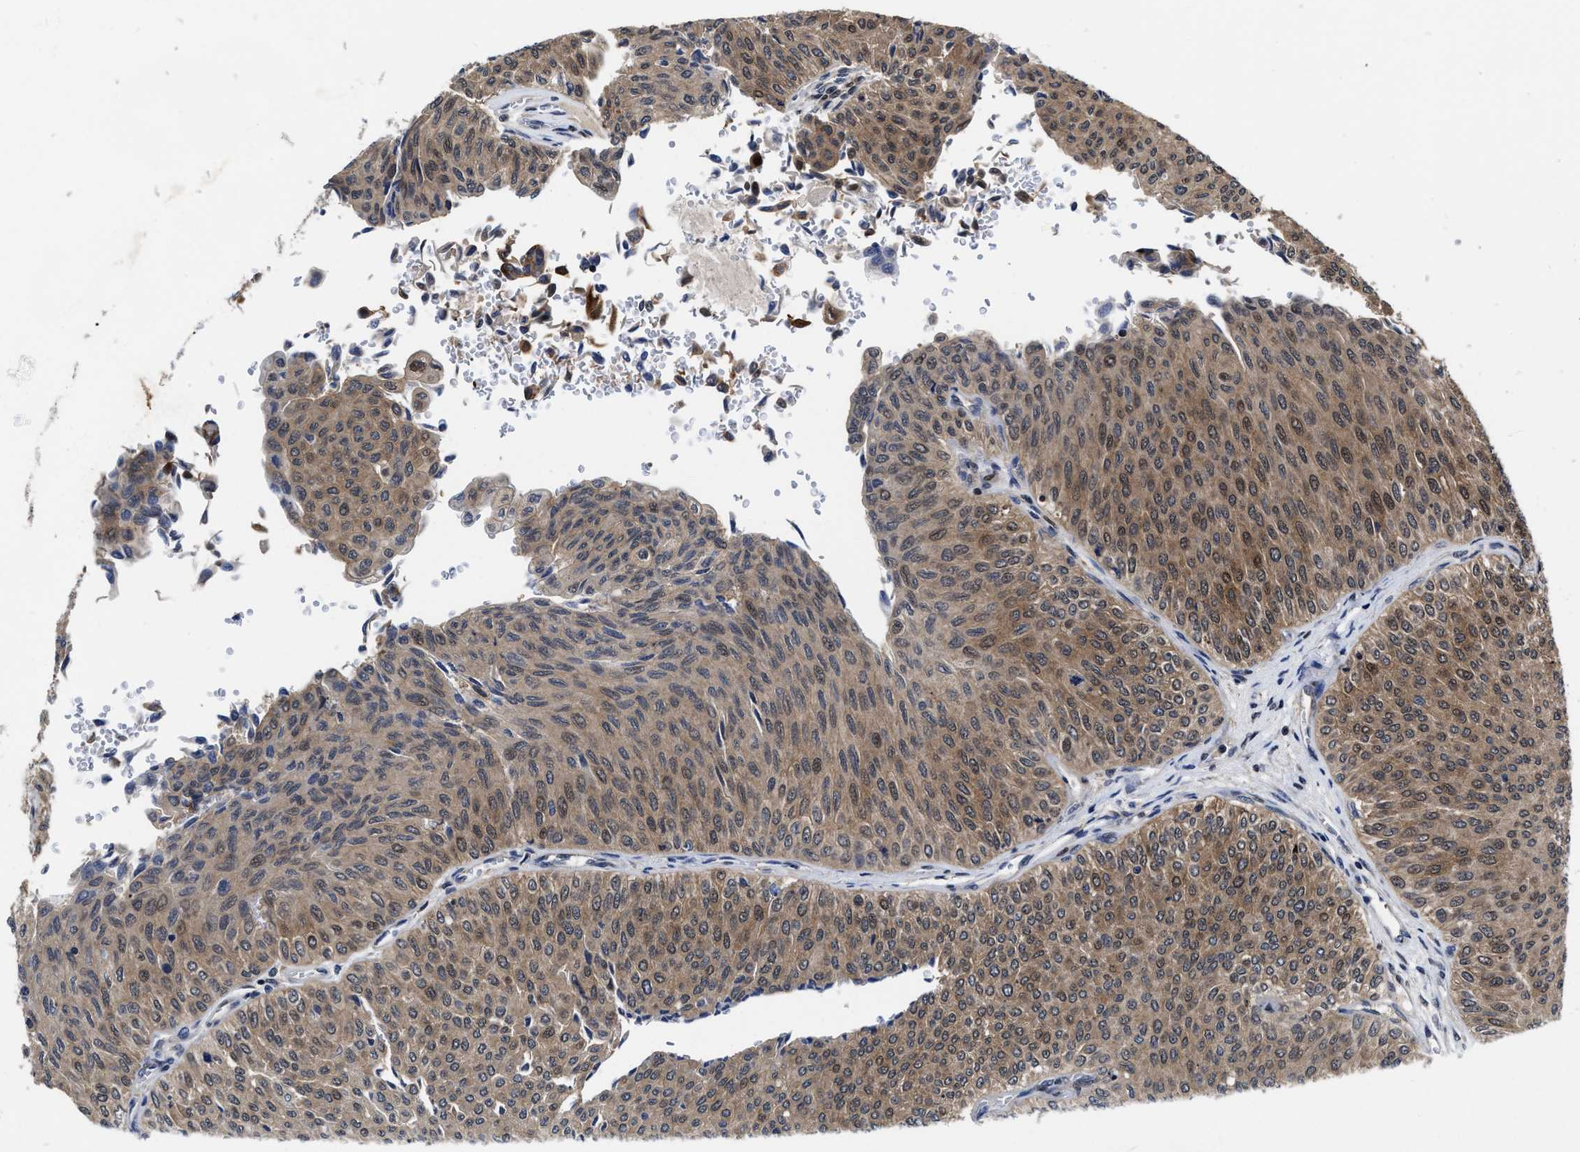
{"staining": {"intensity": "moderate", "quantity": ">75%", "location": "cytoplasmic/membranous,nuclear"}, "tissue": "urothelial cancer", "cell_type": "Tumor cells", "image_type": "cancer", "snomed": [{"axis": "morphology", "description": "Urothelial carcinoma, Low grade"}, {"axis": "topography", "description": "Urinary bladder"}], "caption": "Immunohistochemical staining of human low-grade urothelial carcinoma exhibits medium levels of moderate cytoplasmic/membranous and nuclear positivity in approximately >75% of tumor cells.", "gene": "KIF12", "patient": {"sex": "male", "age": 78}}